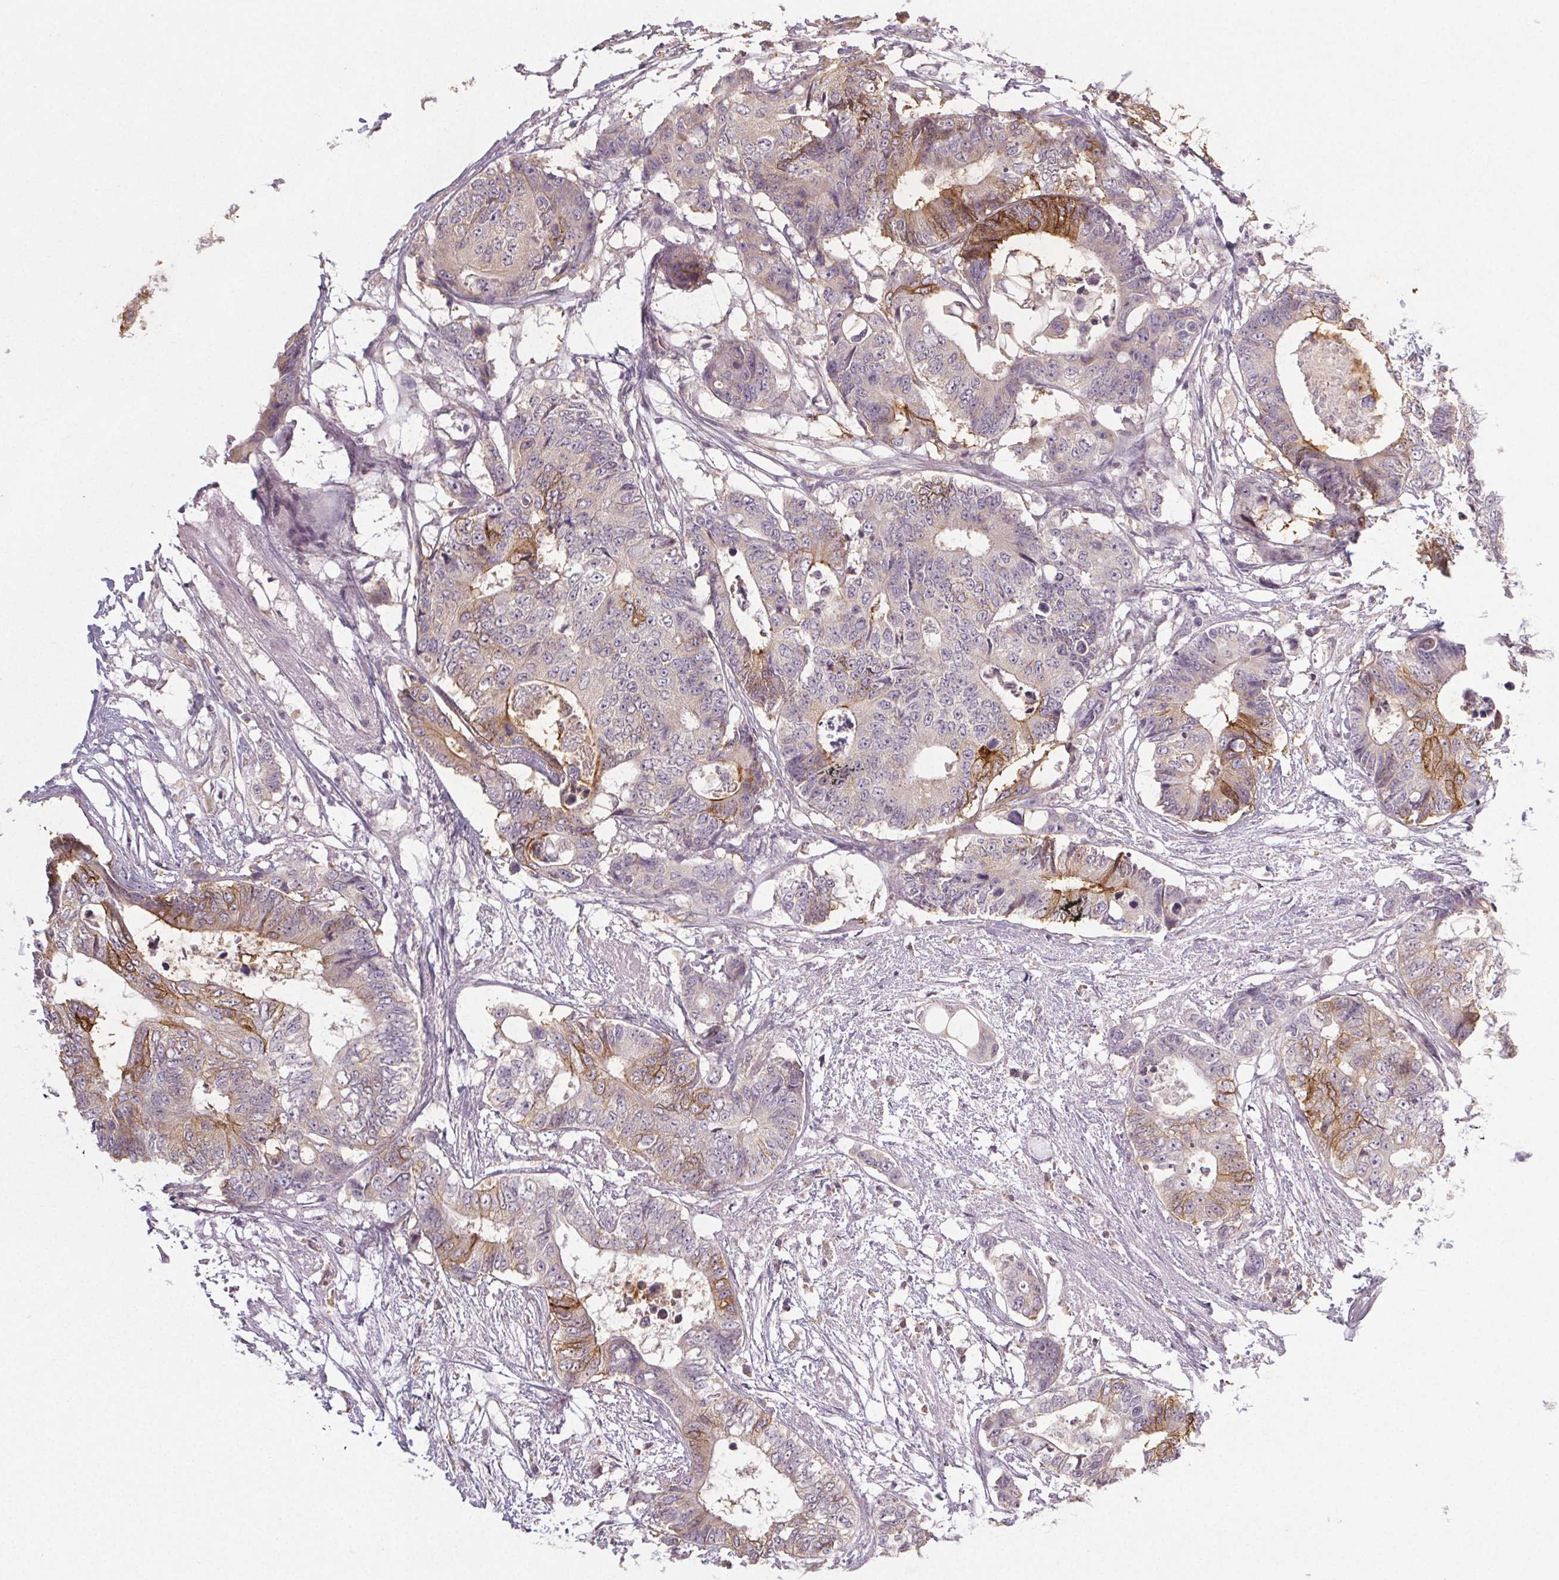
{"staining": {"intensity": "moderate", "quantity": "<25%", "location": "cytoplasmic/membranous"}, "tissue": "colorectal cancer", "cell_type": "Tumor cells", "image_type": "cancer", "snomed": [{"axis": "morphology", "description": "Adenocarcinoma, NOS"}, {"axis": "topography", "description": "Colon"}], "caption": "Tumor cells reveal moderate cytoplasmic/membranous staining in approximately <25% of cells in colorectal cancer (adenocarcinoma).", "gene": "SLC26A2", "patient": {"sex": "female", "age": 48}}